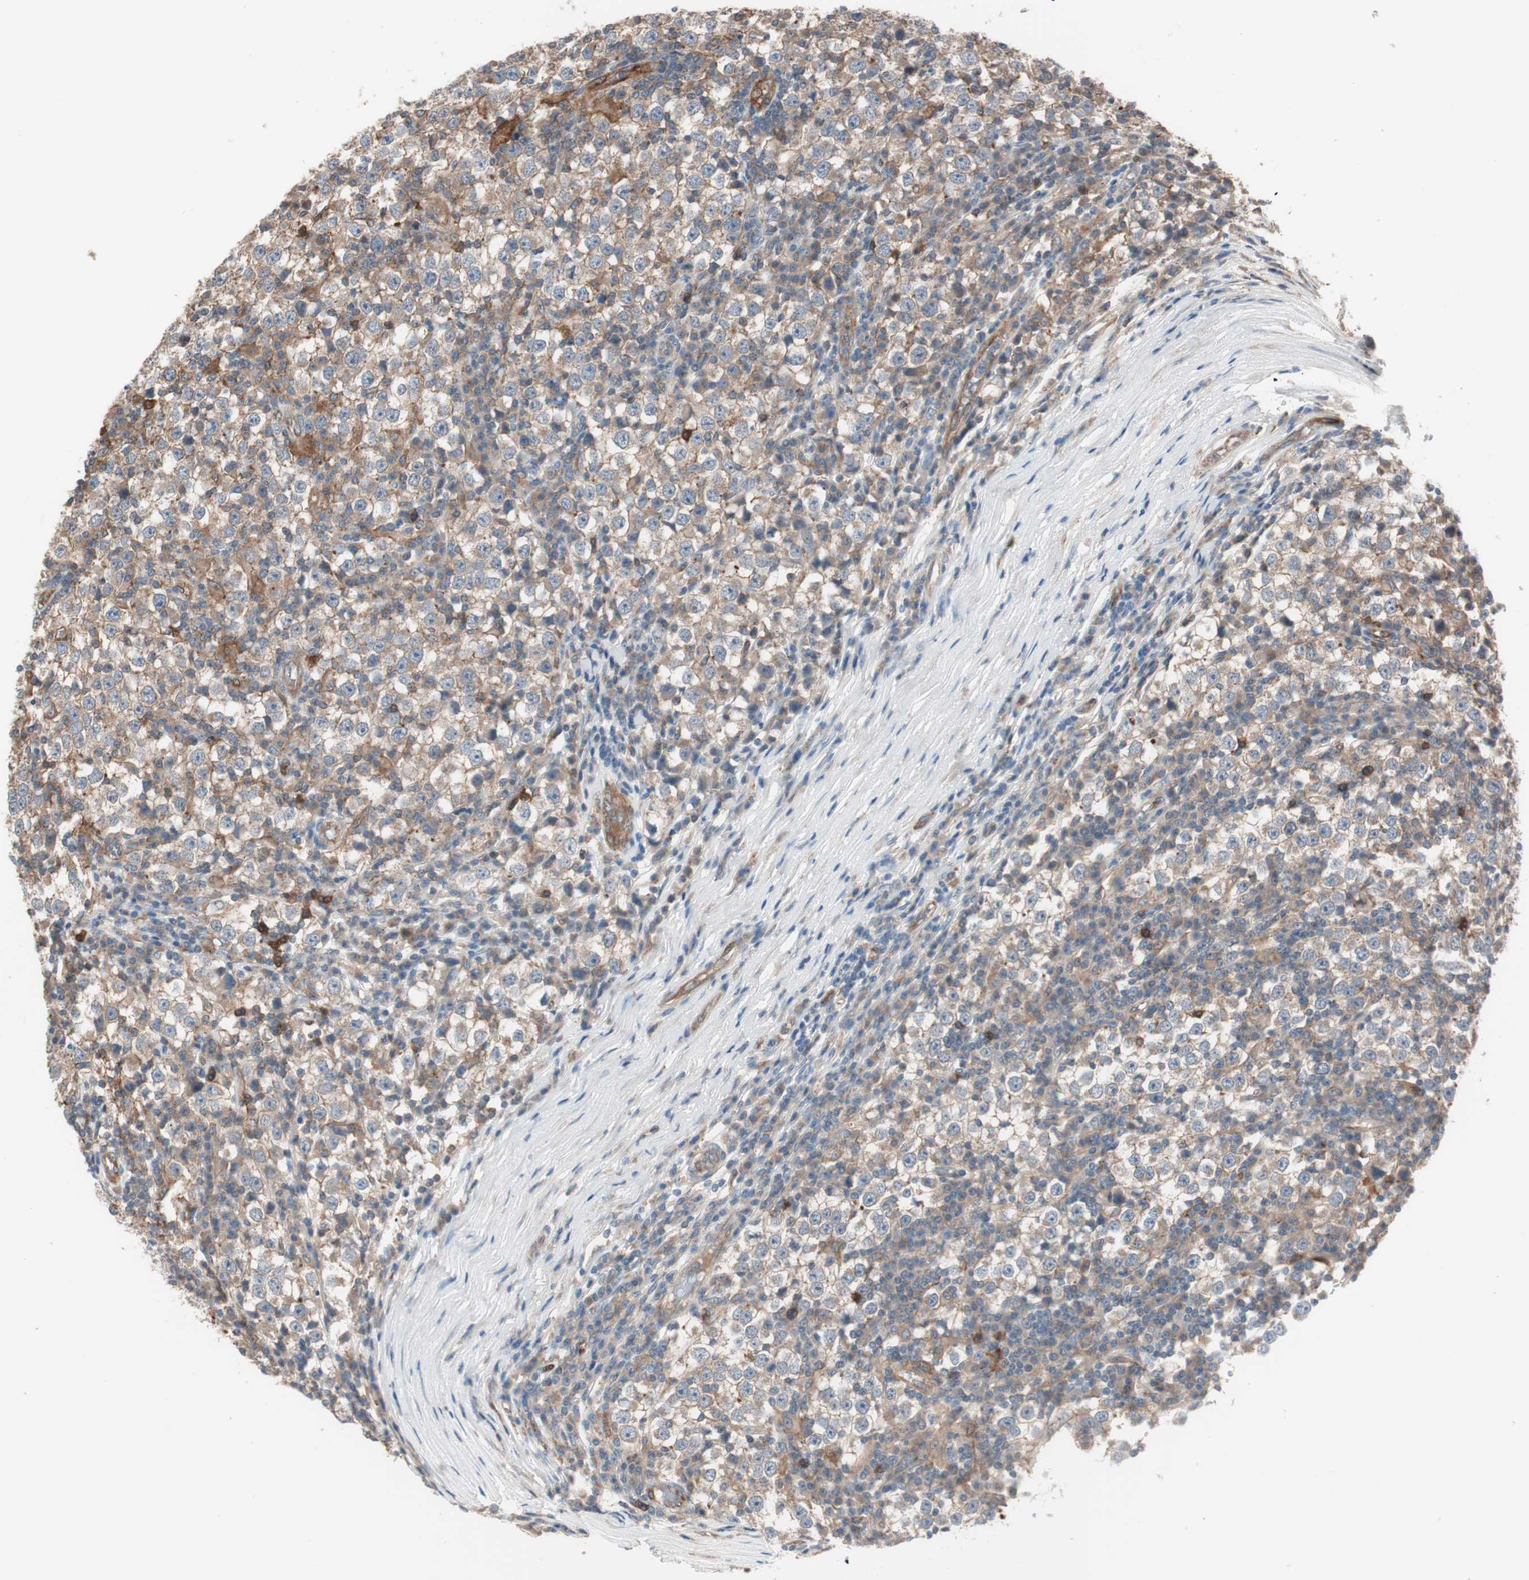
{"staining": {"intensity": "weak", "quantity": ">75%", "location": "cytoplasmic/membranous"}, "tissue": "testis cancer", "cell_type": "Tumor cells", "image_type": "cancer", "snomed": [{"axis": "morphology", "description": "Seminoma, NOS"}, {"axis": "topography", "description": "Testis"}], "caption": "High-magnification brightfield microscopy of testis cancer stained with DAB (brown) and counterstained with hematoxylin (blue). tumor cells exhibit weak cytoplasmic/membranous staining is present in about>75% of cells. (IHC, brightfield microscopy, high magnification).", "gene": "STAB1", "patient": {"sex": "male", "age": 65}}